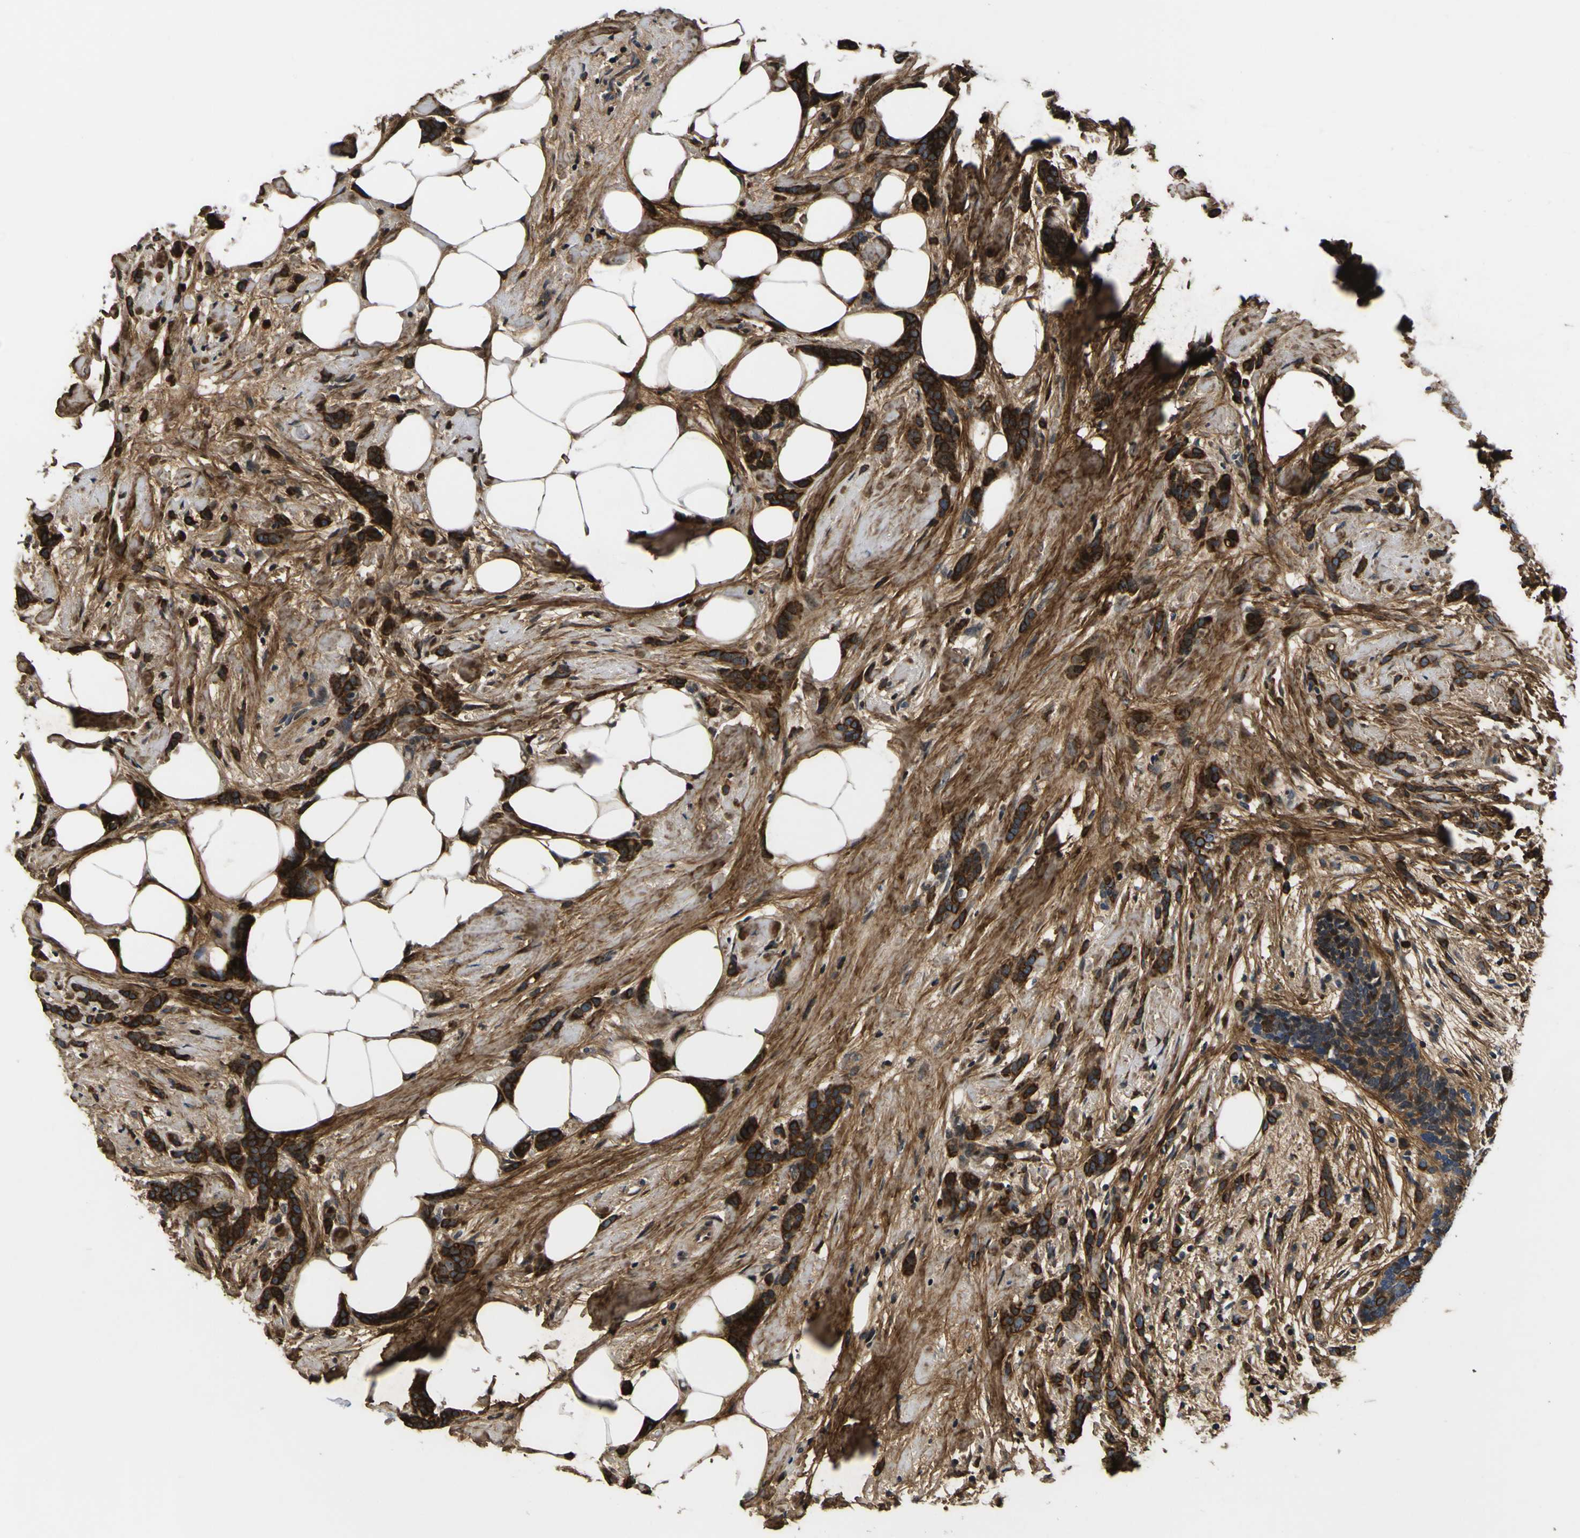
{"staining": {"intensity": "strong", "quantity": ">75%", "location": "cytoplasmic/membranous"}, "tissue": "breast cancer", "cell_type": "Tumor cells", "image_type": "cancer", "snomed": [{"axis": "morphology", "description": "Lobular carcinoma, in situ"}, {"axis": "morphology", "description": "Lobular carcinoma"}, {"axis": "topography", "description": "Breast"}], "caption": "Immunohistochemical staining of human breast cancer (lobular carcinoma) reveals high levels of strong cytoplasmic/membranous protein expression in about >75% of tumor cells. The protein of interest is stained brown, and the nuclei are stained in blue (DAB IHC with brightfield microscopy, high magnification).", "gene": "LRP4", "patient": {"sex": "female", "age": 41}}